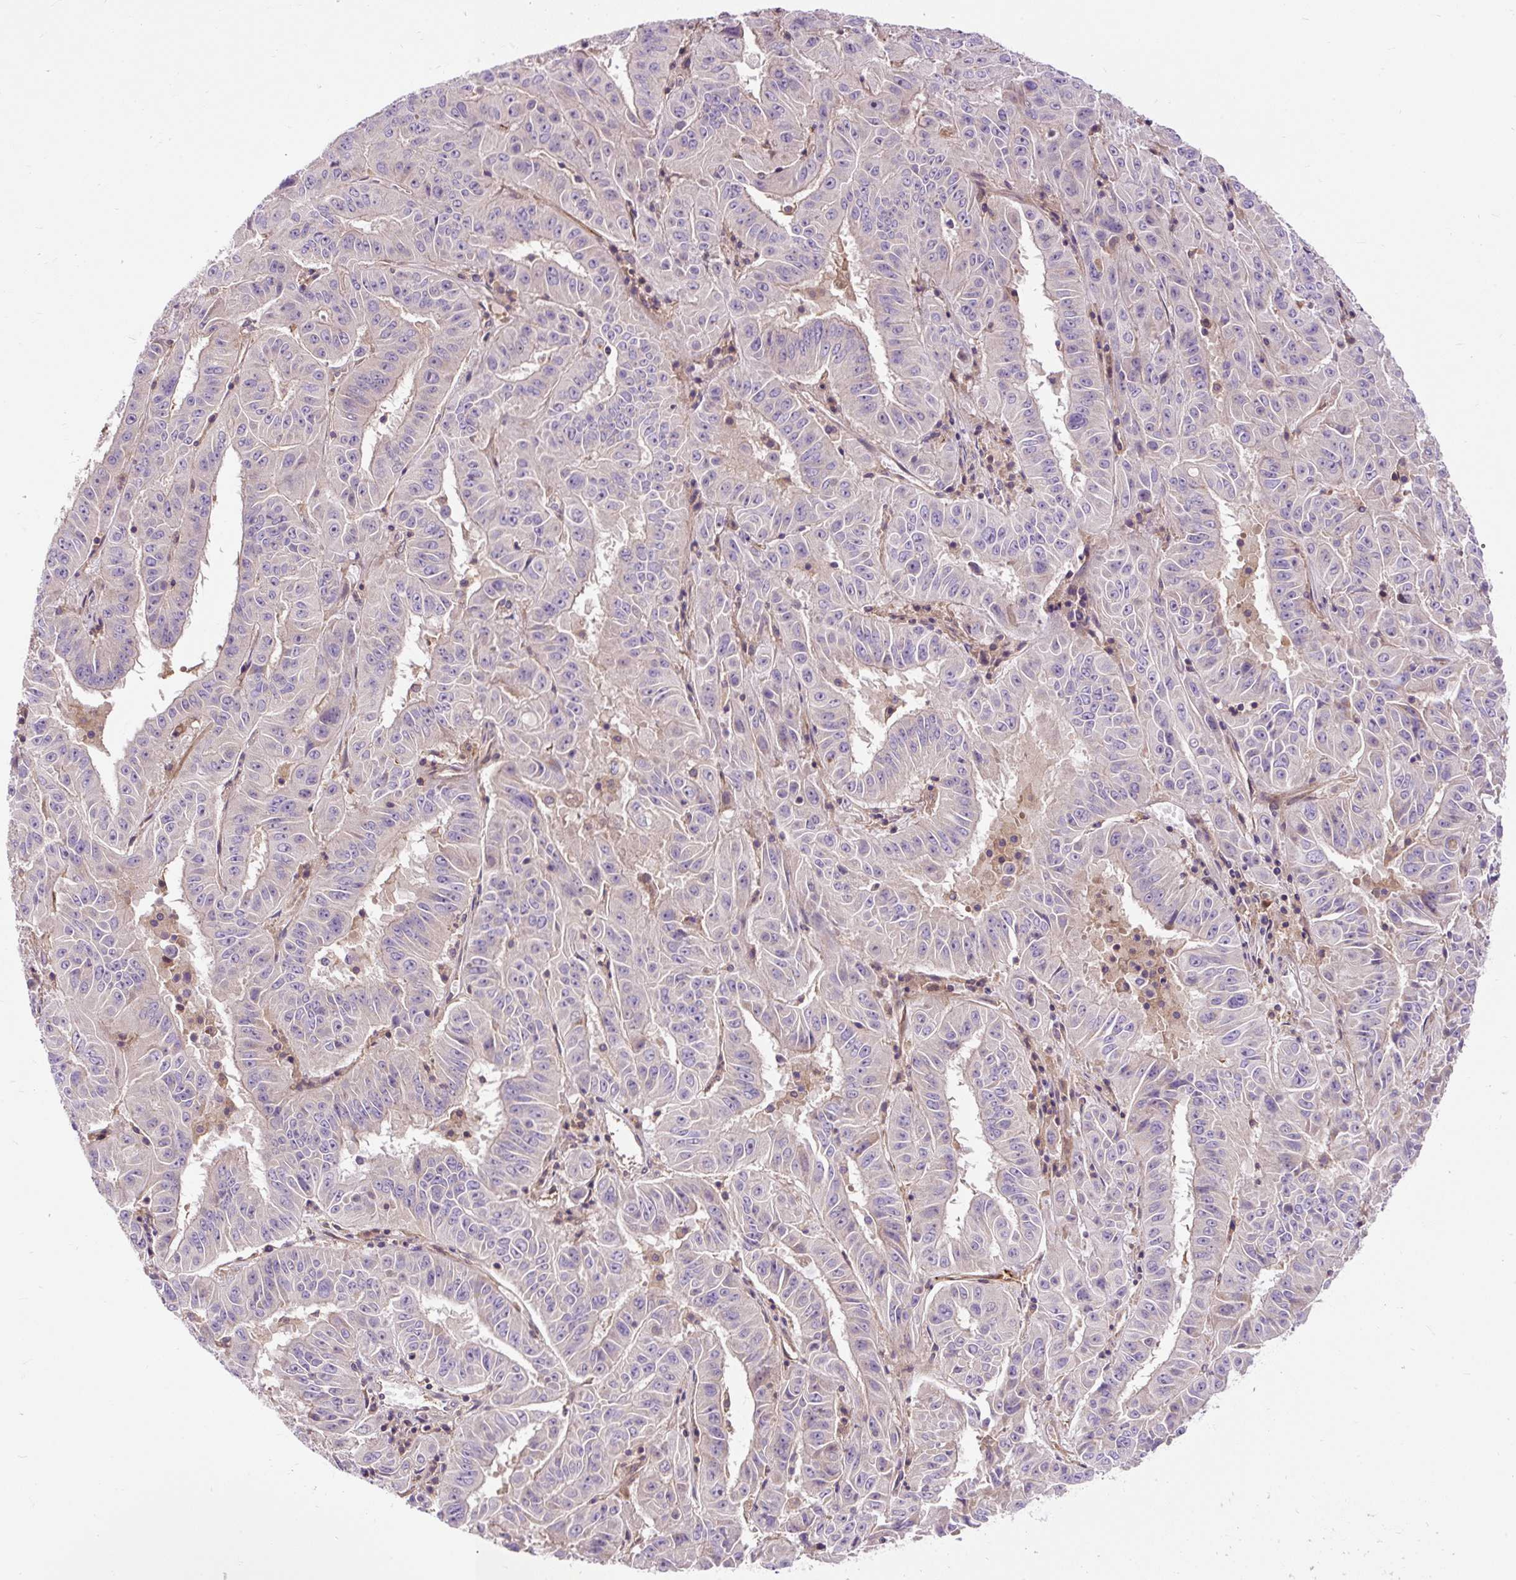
{"staining": {"intensity": "negative", "quantity": "none", "location": "none"}, "tissue": "pancreatic cancer", "cell_type": "Tumor cells", "image_type": "cancer", "snomed": [{"axis": "morphology", "description": "Adenocarcinoma, NOS"}, {"axis": "topography", "description": "Pancreas"}], "caption": "Immunohistochemistry histopathology image of neoplastic tissue: human pancreatic adenocarcinoma stained with DAB displays no significant protein positivity in tumor cells. (DAB immunohistochemistry visualized using brightfield microscopy, high magnification).", "gene": "PCDHGB3", "patient": {"sex": "male", "age": 63}}